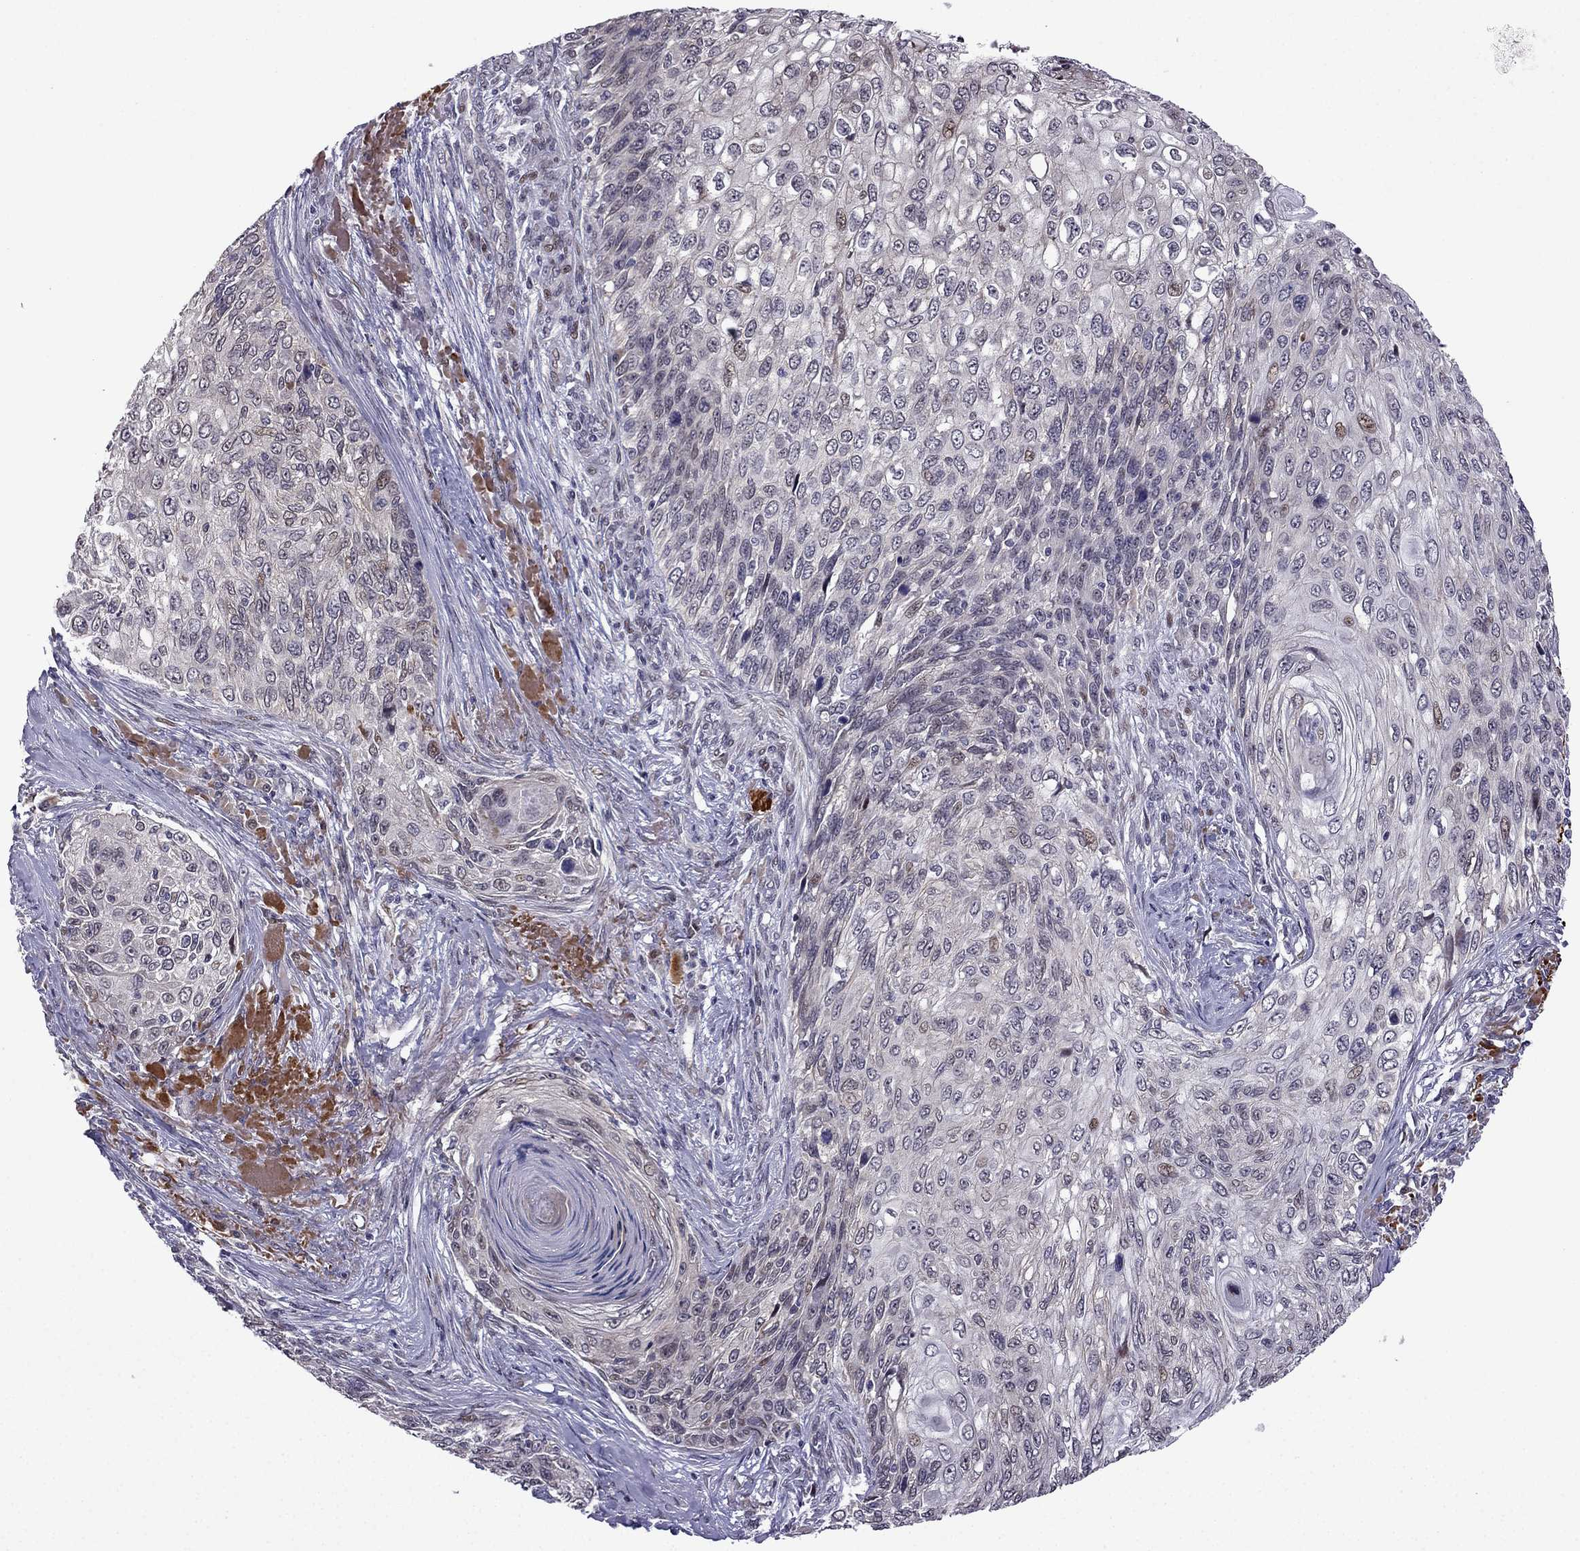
{"staining": {"intensity": "moderate", "quantity": "<25%", "location": "nuclear"}, "tissue": "skin cancer", "cell_type": "Tumor cells", "image_type": "cancer", "snomed": [{"axis": "morphology", "description": "Squamous cell carcinoma, NOS"}, {"axis": "topography", "description": "Skin"}], "caption": "About <25% of tumor cells in skin cancer exhibit moderate nuclear protein positivity as visualized by brown immunohistochemical staining.", "gene": "FGF3", "patient": {"sex": "male", "age": 92}}